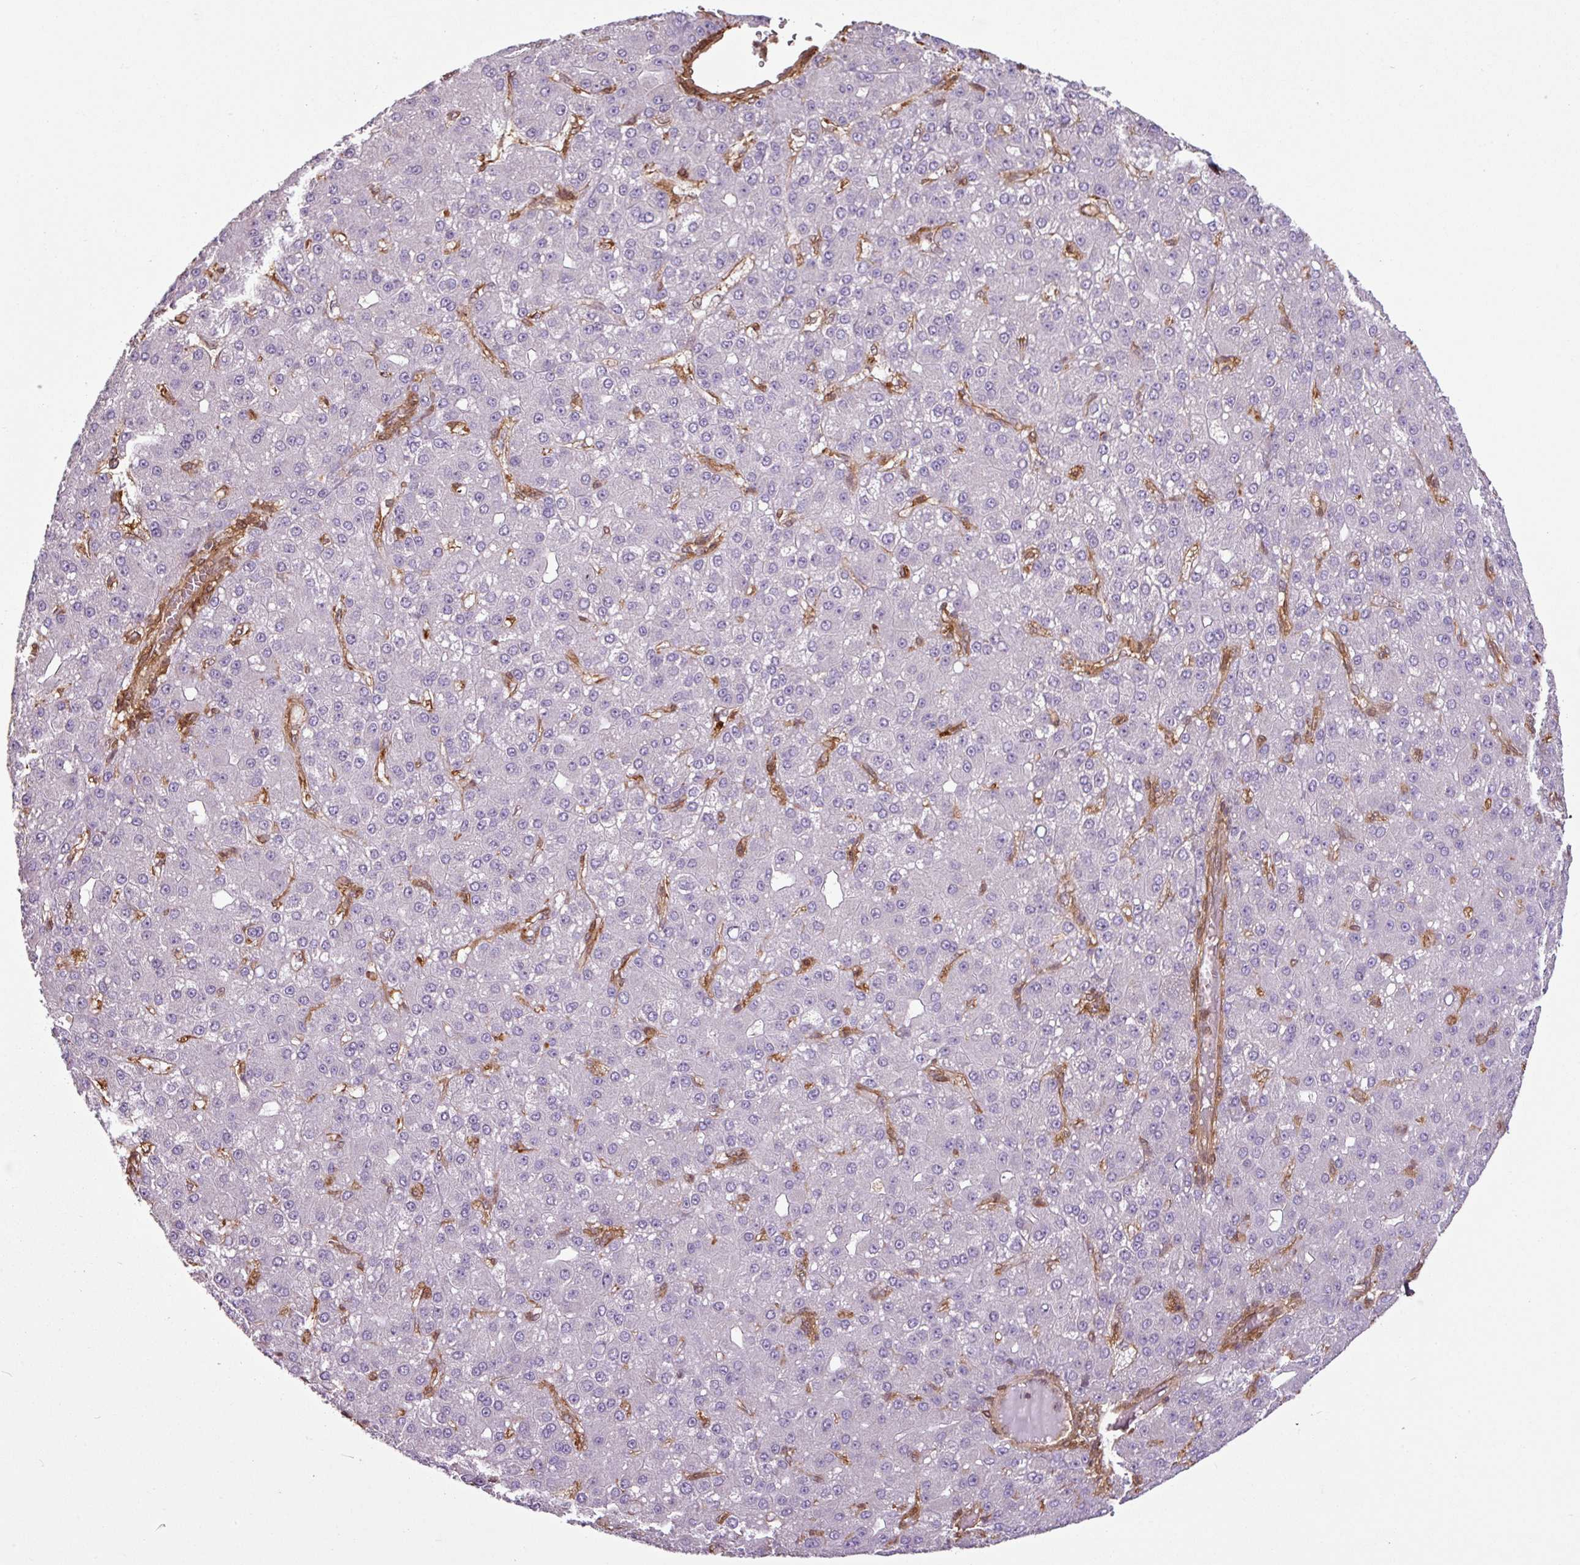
{"staining": {"intensity": "negative", "quantity": "none", "location": "none"}, "tissue": "liver cancer", "cell_type": "Tumor cells", "image_type": "cancer", "snomed": [{"axis": "morphology", "description": "Carcinoma, Hepatocellular, NOS"}, {"axis": "topography", "description": "Liver"}], "caption": "High power microscopy photomicrograph of an IHC micrograph of liver cancer (hepatocellular carcinoma), revealing no significant staining in tumor cells.", "gene": "SH3BGRL", "patient": {"sex": "male", "age": 67}}